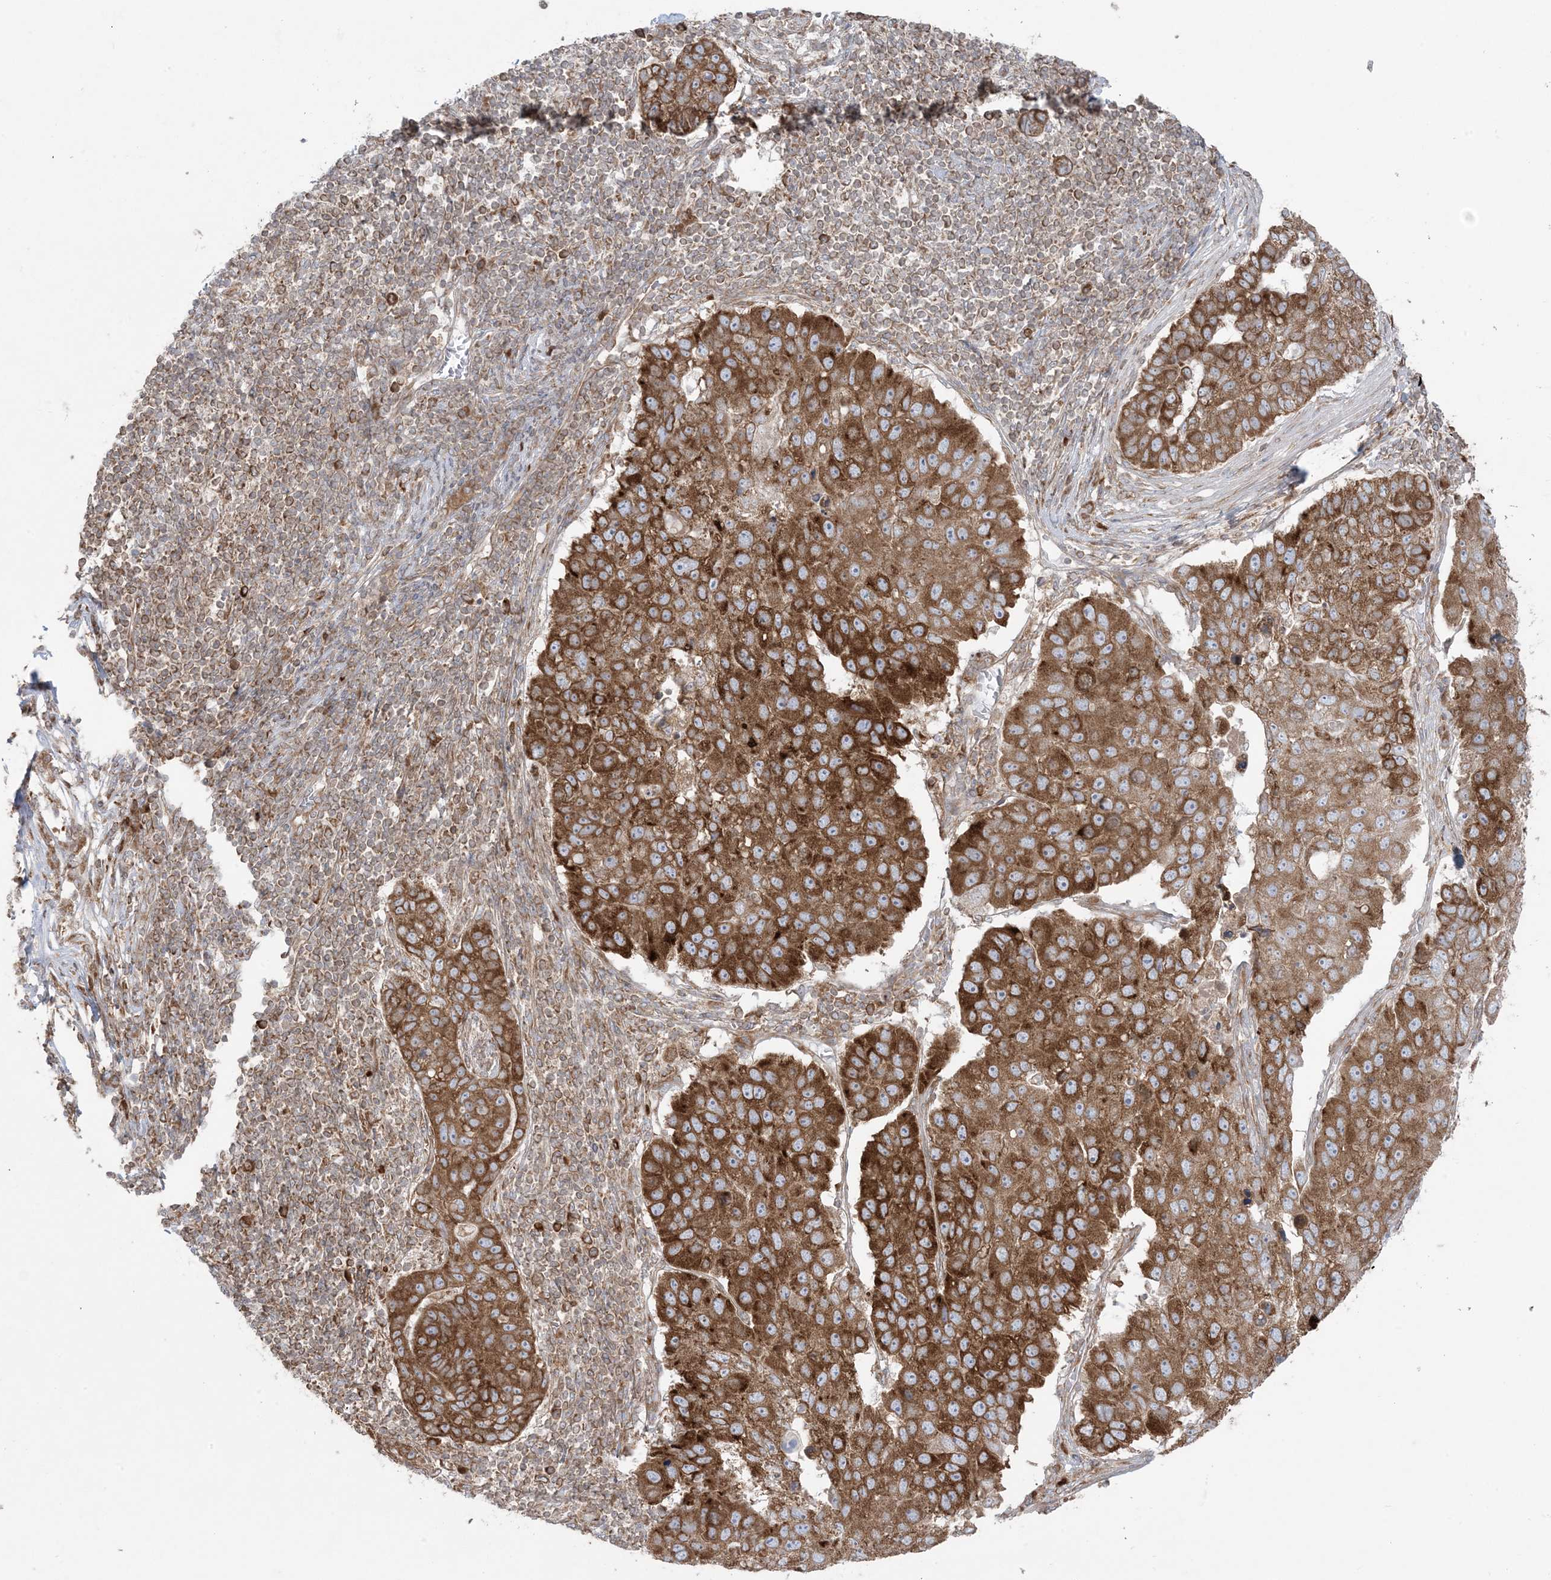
{"staining": {"intensity": "strong", "quantity": ">75%", "location": "cytoplasmic/membranous"}, "tissue": "pancreatic cancer", "cell_type": "Tumor cells", "image_type": "cancer", "snomed": [{"axis": "morphology", "description": "Adenocarcinoma, NOS"}, {"axis": "topography", "description": "Pancreas"}], "caption": "IHC of pancreatic cancer displays high levels of strong cytoplasmic/membranous positivity in about >75% of tumor cells.", "gene": "UBXN4", "patient": {"sex": "female", "age": 61}}